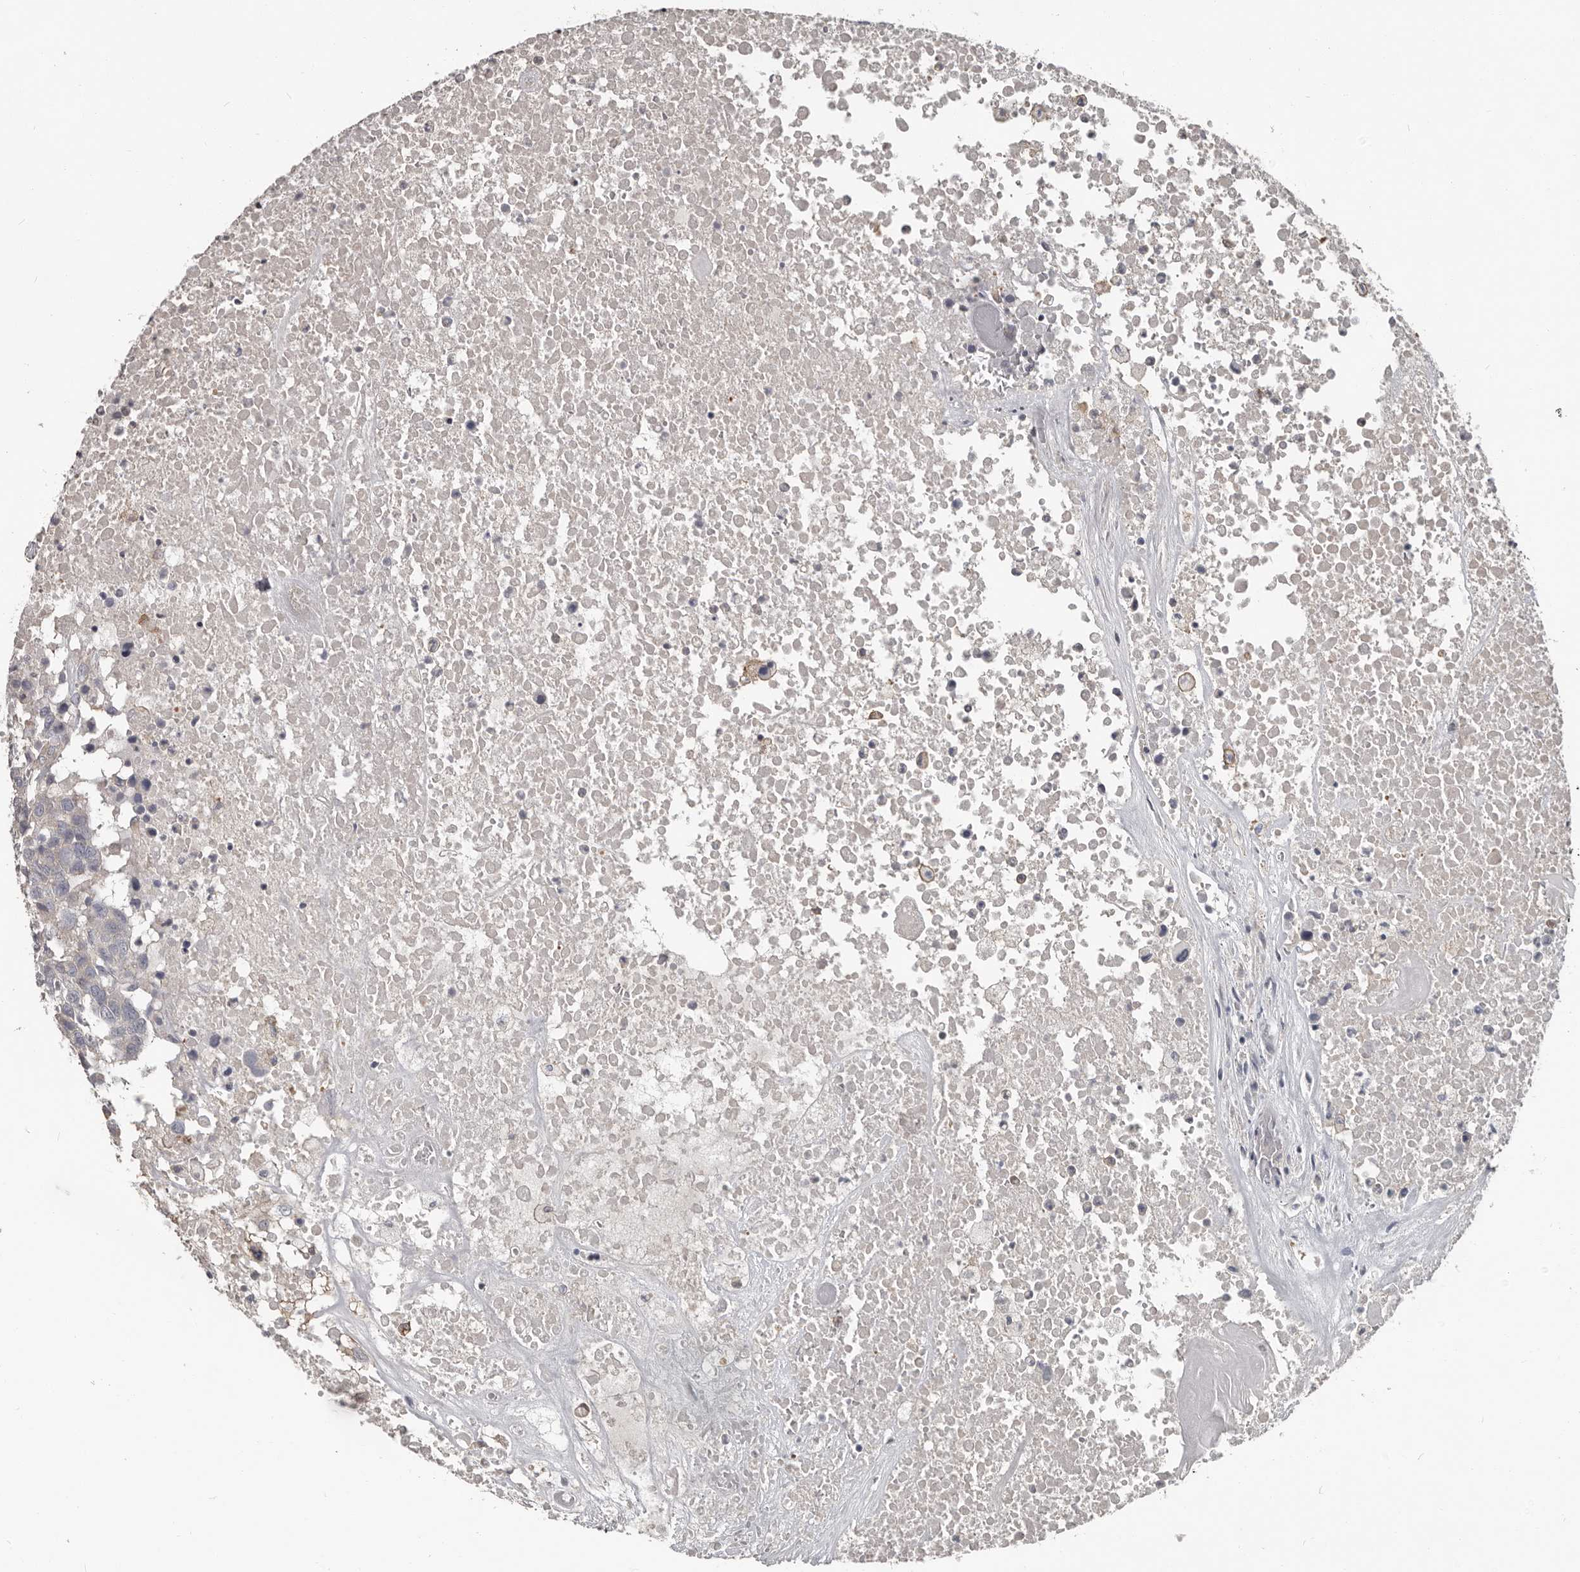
{"staining": {"intensity": "negative", "quantity": "none", "location": "none"}, "tissue": "head and neck cancer", "cell_type": "Tumor cells", "image_type": "cancer", "snomed": [{"axis": "morphology", "description": "Squamous cell carcinoma, NOS"}, {"axis": "topography", "description": "Head-Neck"}], "caption": "Image shows no significant protein expression in tumor cells of head and neck squamous cell carcinoma. (DAB (3,3'-diaminobenzidine) immunohistochemistry (IHC) with hematoxylin counter stain).", "gene": "CA6", "patient": {"sex": "male", "age": 66}}